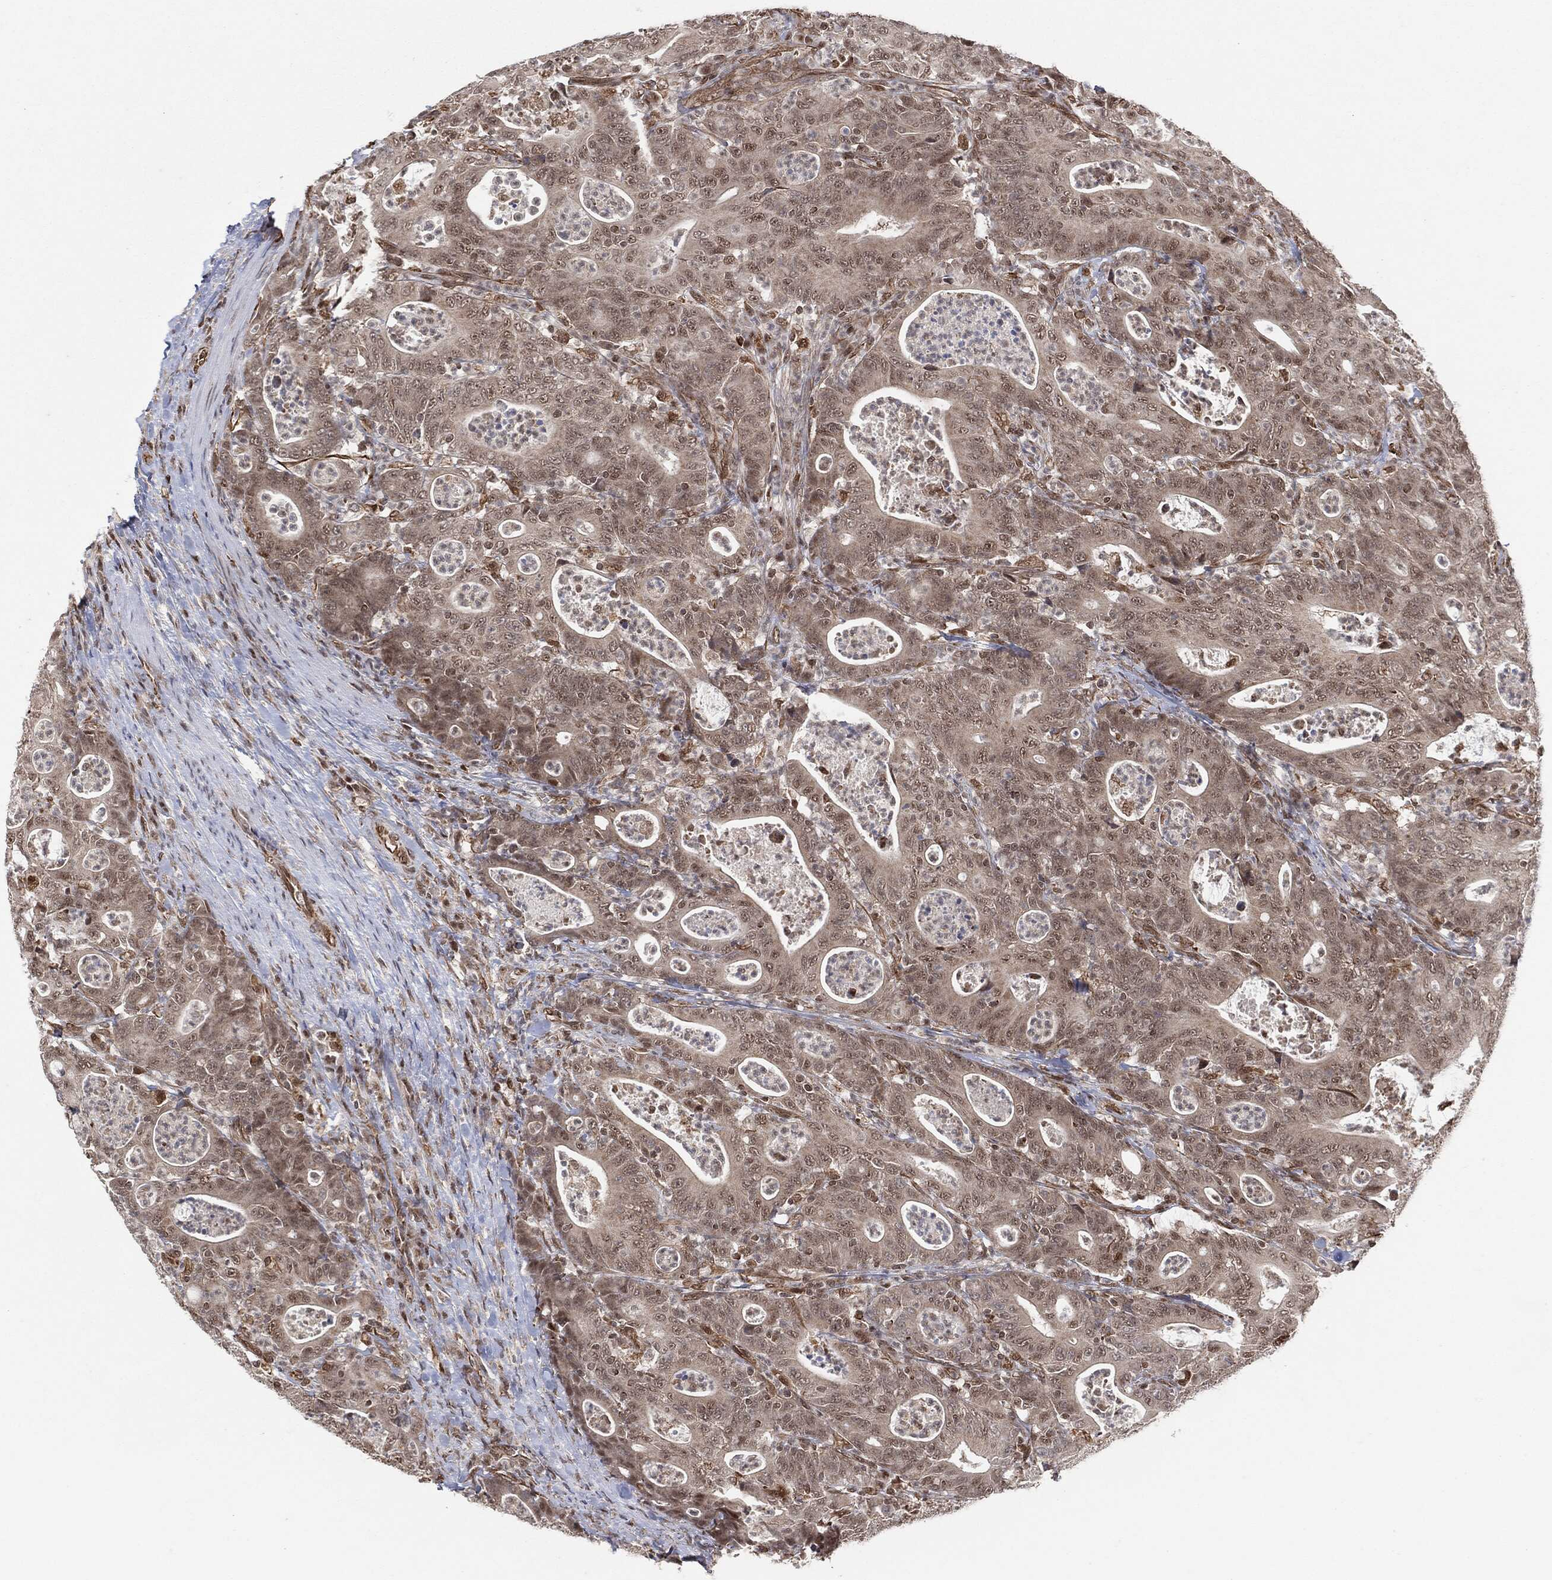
{"staining": {"intensity": "negative", "quantity": "none", "location": "none"}, "tissue": "colorectal cancer", "cell_type": "Tumor cells", "image_type": "cancer", "snomed": [{"axis": "morphology", "description": "Adenocarcinoma, NOS"}, {"axis": "topography", "description": "Colon"}], "caption": "Immunohistochemistry of human colorectal adenocarcinoma exhibits no staining in tumor cells.", "gene": "TP53RK", "patient": {"sex": "male", "age": 70}}